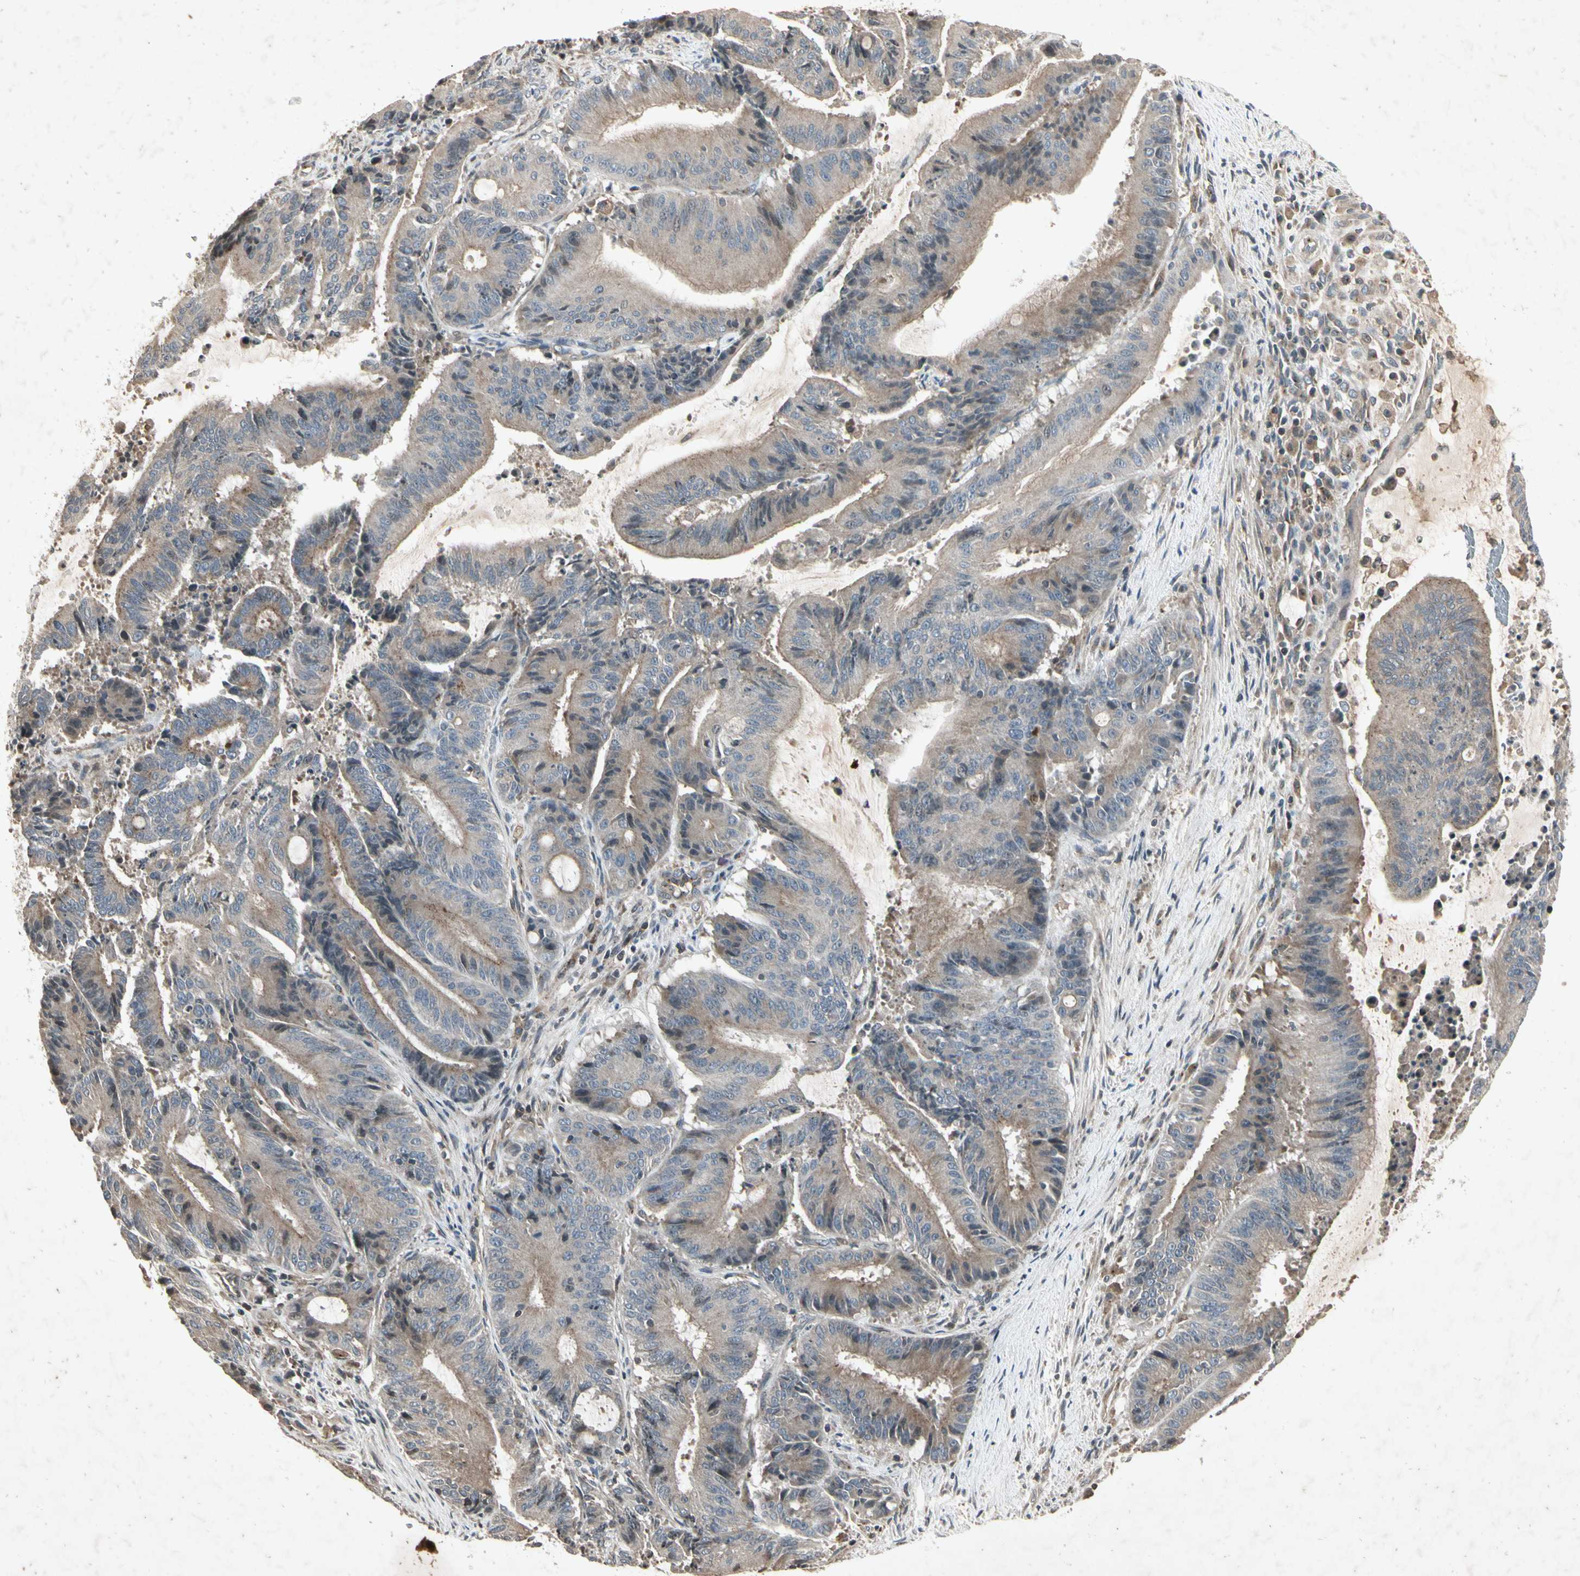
{"staining": {"intensity": "weak", "quantity": "25%-75%", "location": "cytoplasmic/membranous"}, "tissue": "liver cancer", "cell_type": "Tumor cells", "image_type": "cancer", "snomed": [{"axis": "morphology", "description": "Cholangiocarcinoma"}, {"axis": "topography", "description": "Liver"}], "caption": "High-magnification brightfield microscopy of liver cancer stained with DAB (3,3'-diaminobenzidine) (brown) and counterstained with hematoxylin (blue). tumor cells exhibit weak cytoplasmic/membranous positivity is seen in about25%-75% of cells.", "gene": "TEK", "patient": {"sex": "female", "age": 73}}